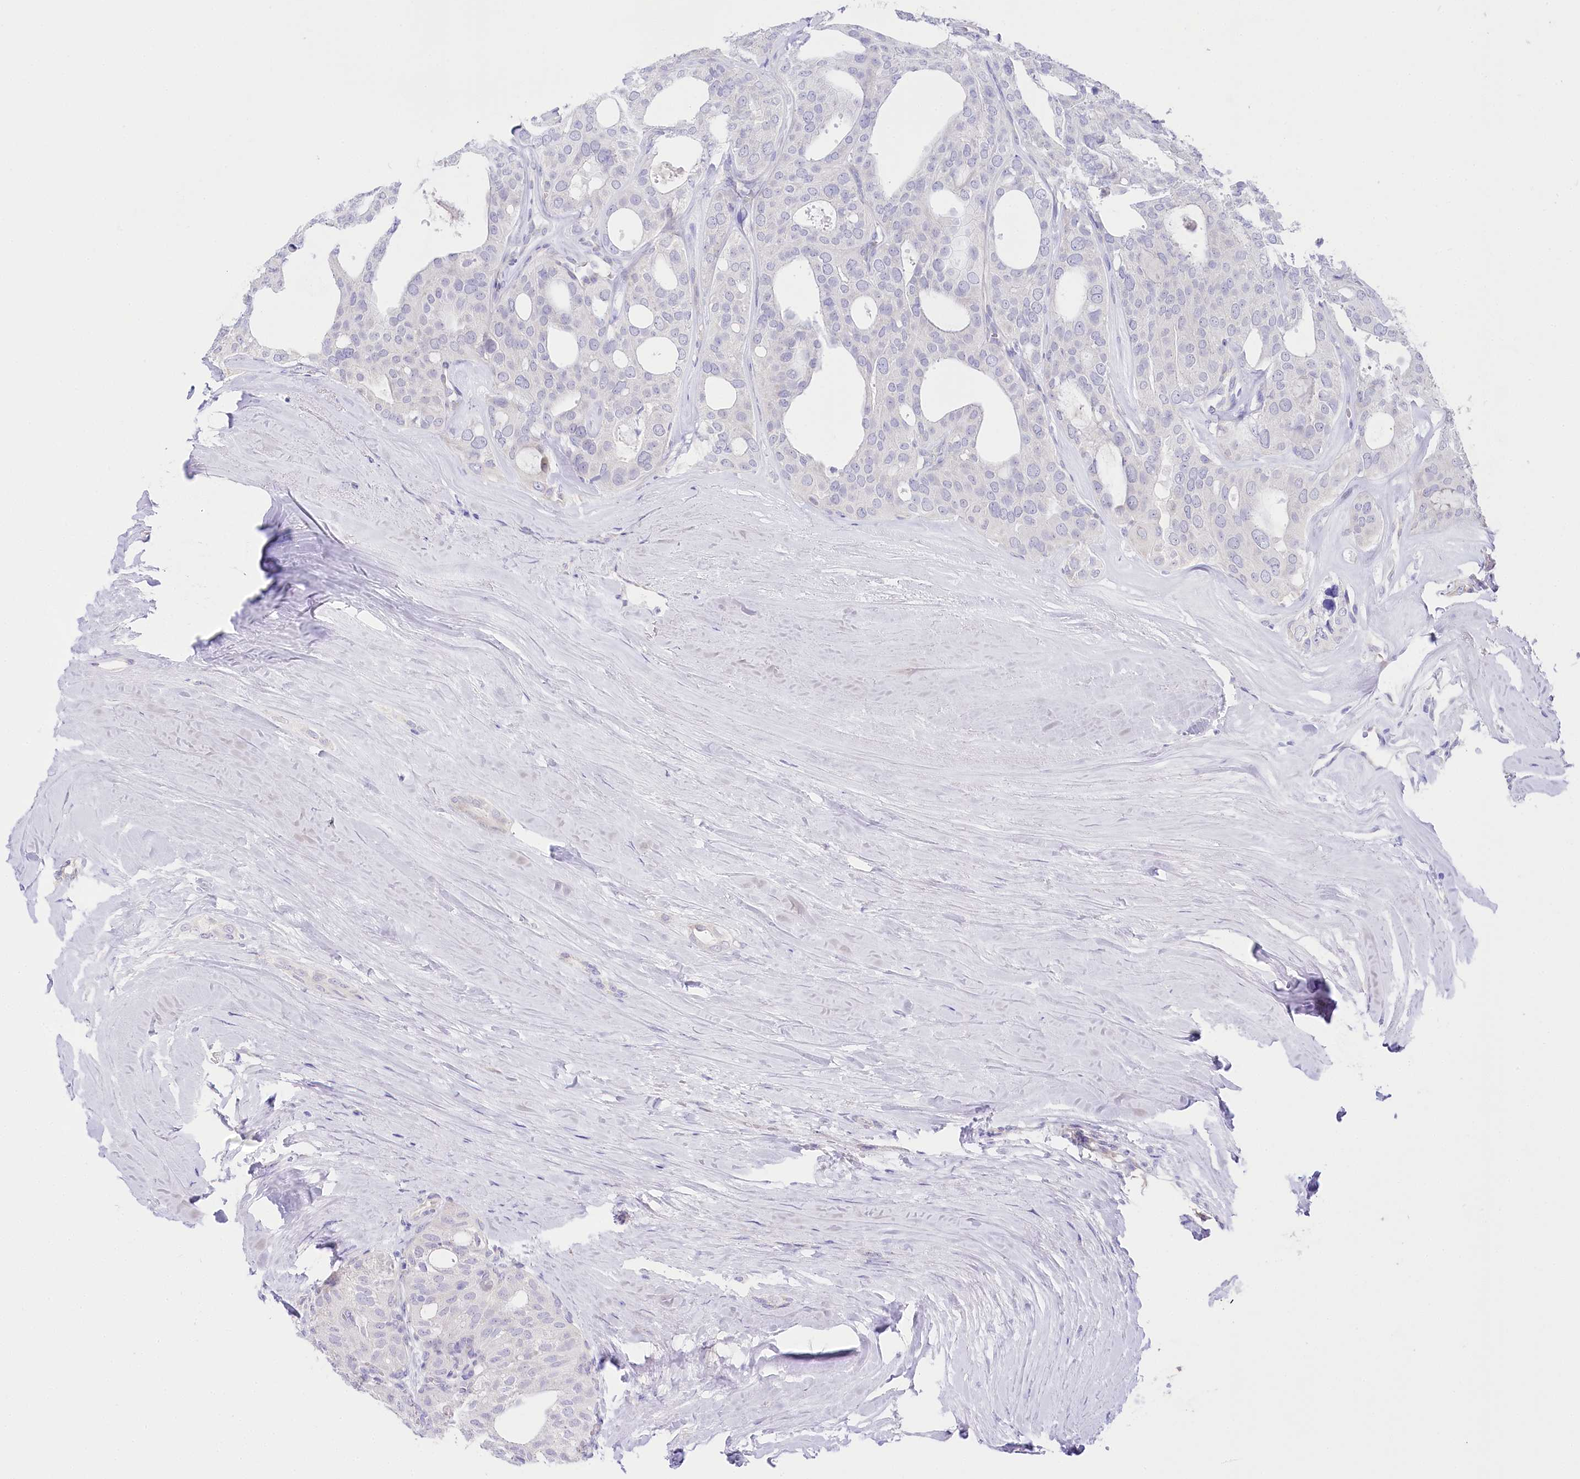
{"staining": {"intensity": "negative", "quantity": "none", "location": "none"}, "tissue": "thyroid cancer", "cell_type": "Tumor cells", "image_type": "cancer", "snomed": [{"axis": "morphology", "description": "Follicular adenoma carcinoma, NOS"}, {"axis": "topography", "description": "Thyroid gland"}], "caption": "Tumor cells are negative for brown protein staining in thyroid cancer.", "gene": "CSN3", "patient": {"sex": "male", "age": 75}}